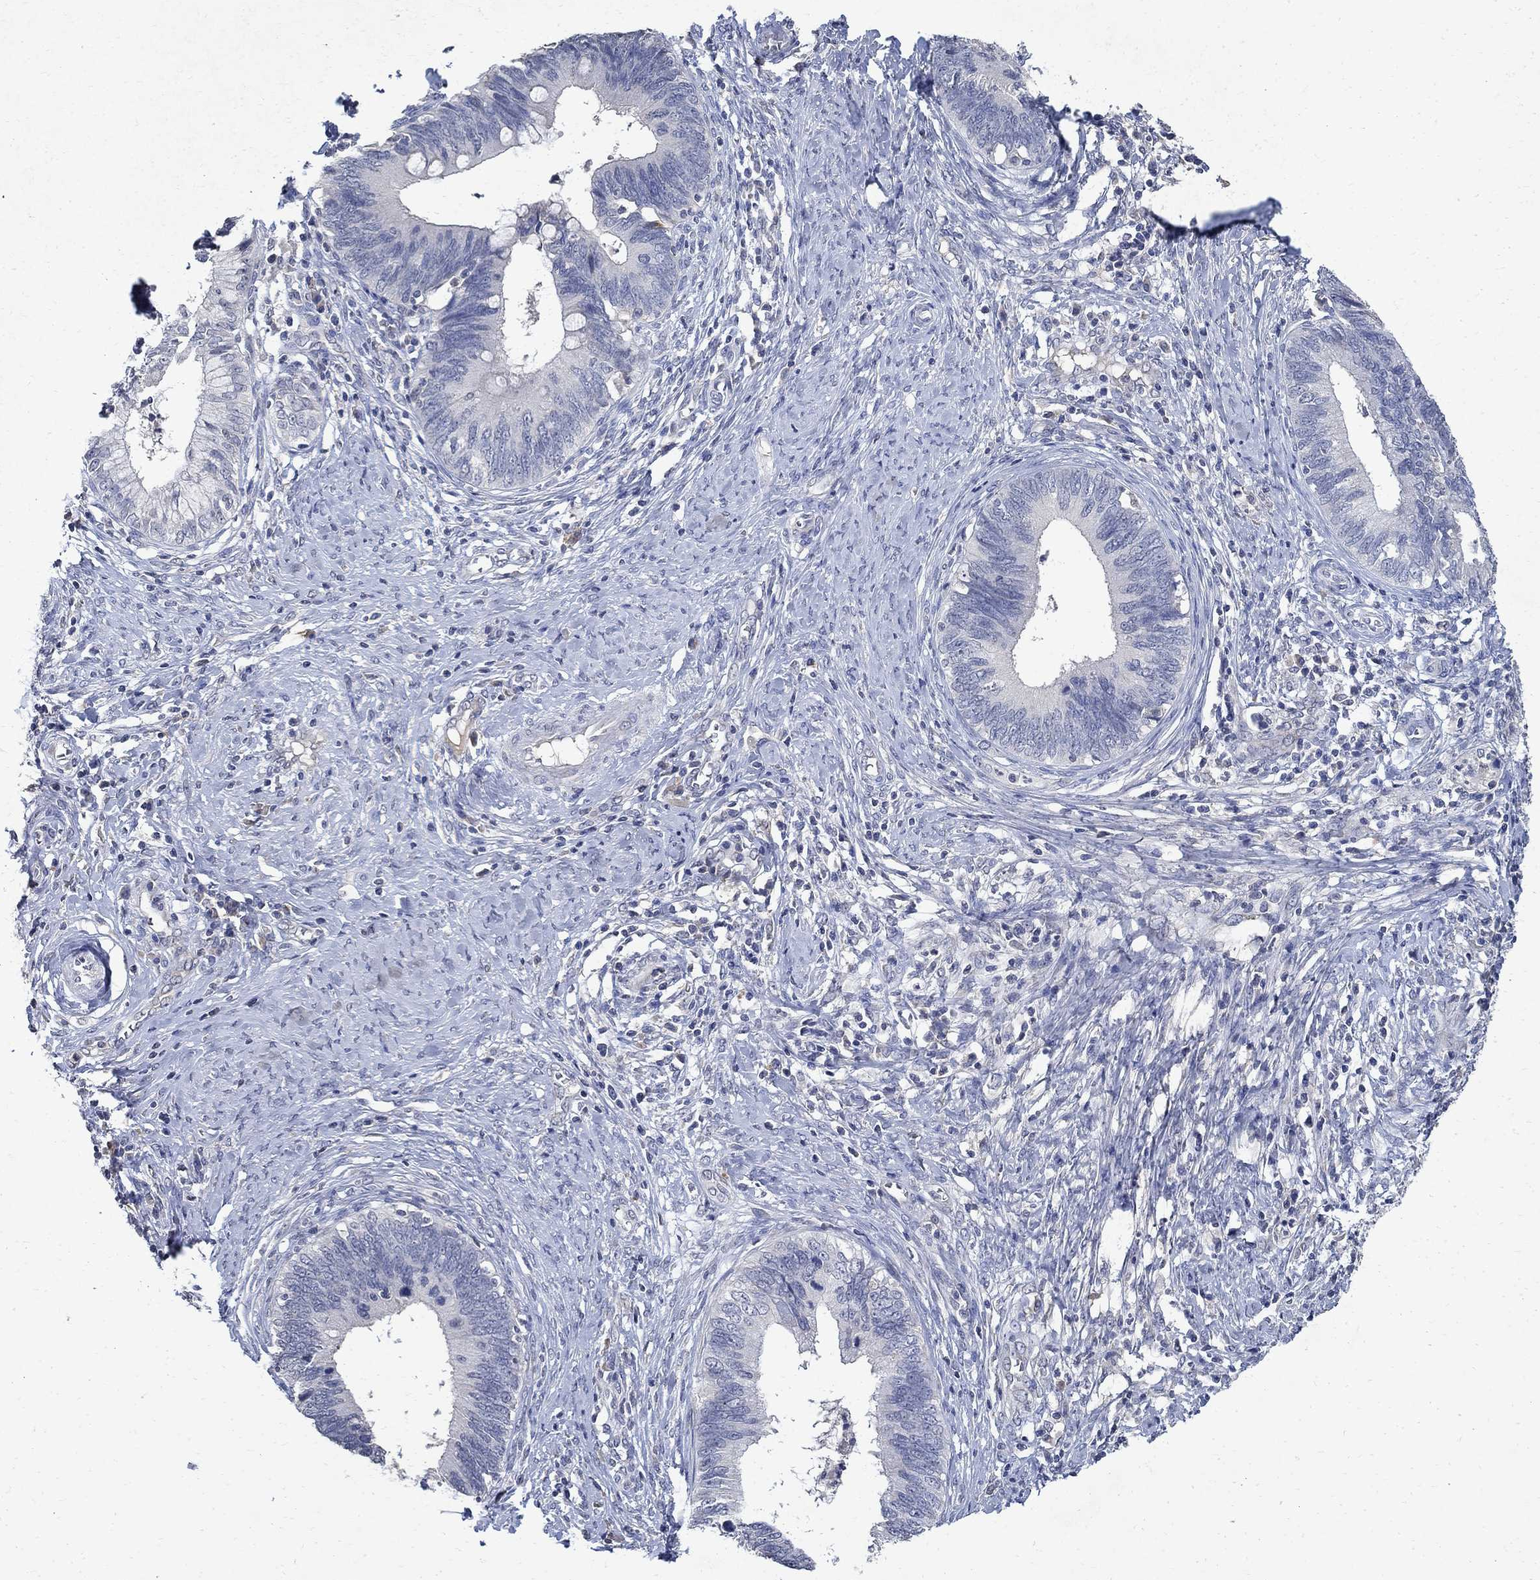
{"staining": {"intensity": "negative", "quantity": "none", "location": "none"}, "tissue": "cervical cancer", "cell_type": "Tumor cells", "image_type": "cancer", "snomed": [{"axis": "morphology", "description": "Adenocarcinoma, NOS"}, {"axis": "topography", "description": "Cervix"}], "caption": "An image of human cervical adenocarcinoma is negative for staining in tumor cells.", "gene": "TMEM169", "patient": {"sex": "female", "age": 42}}